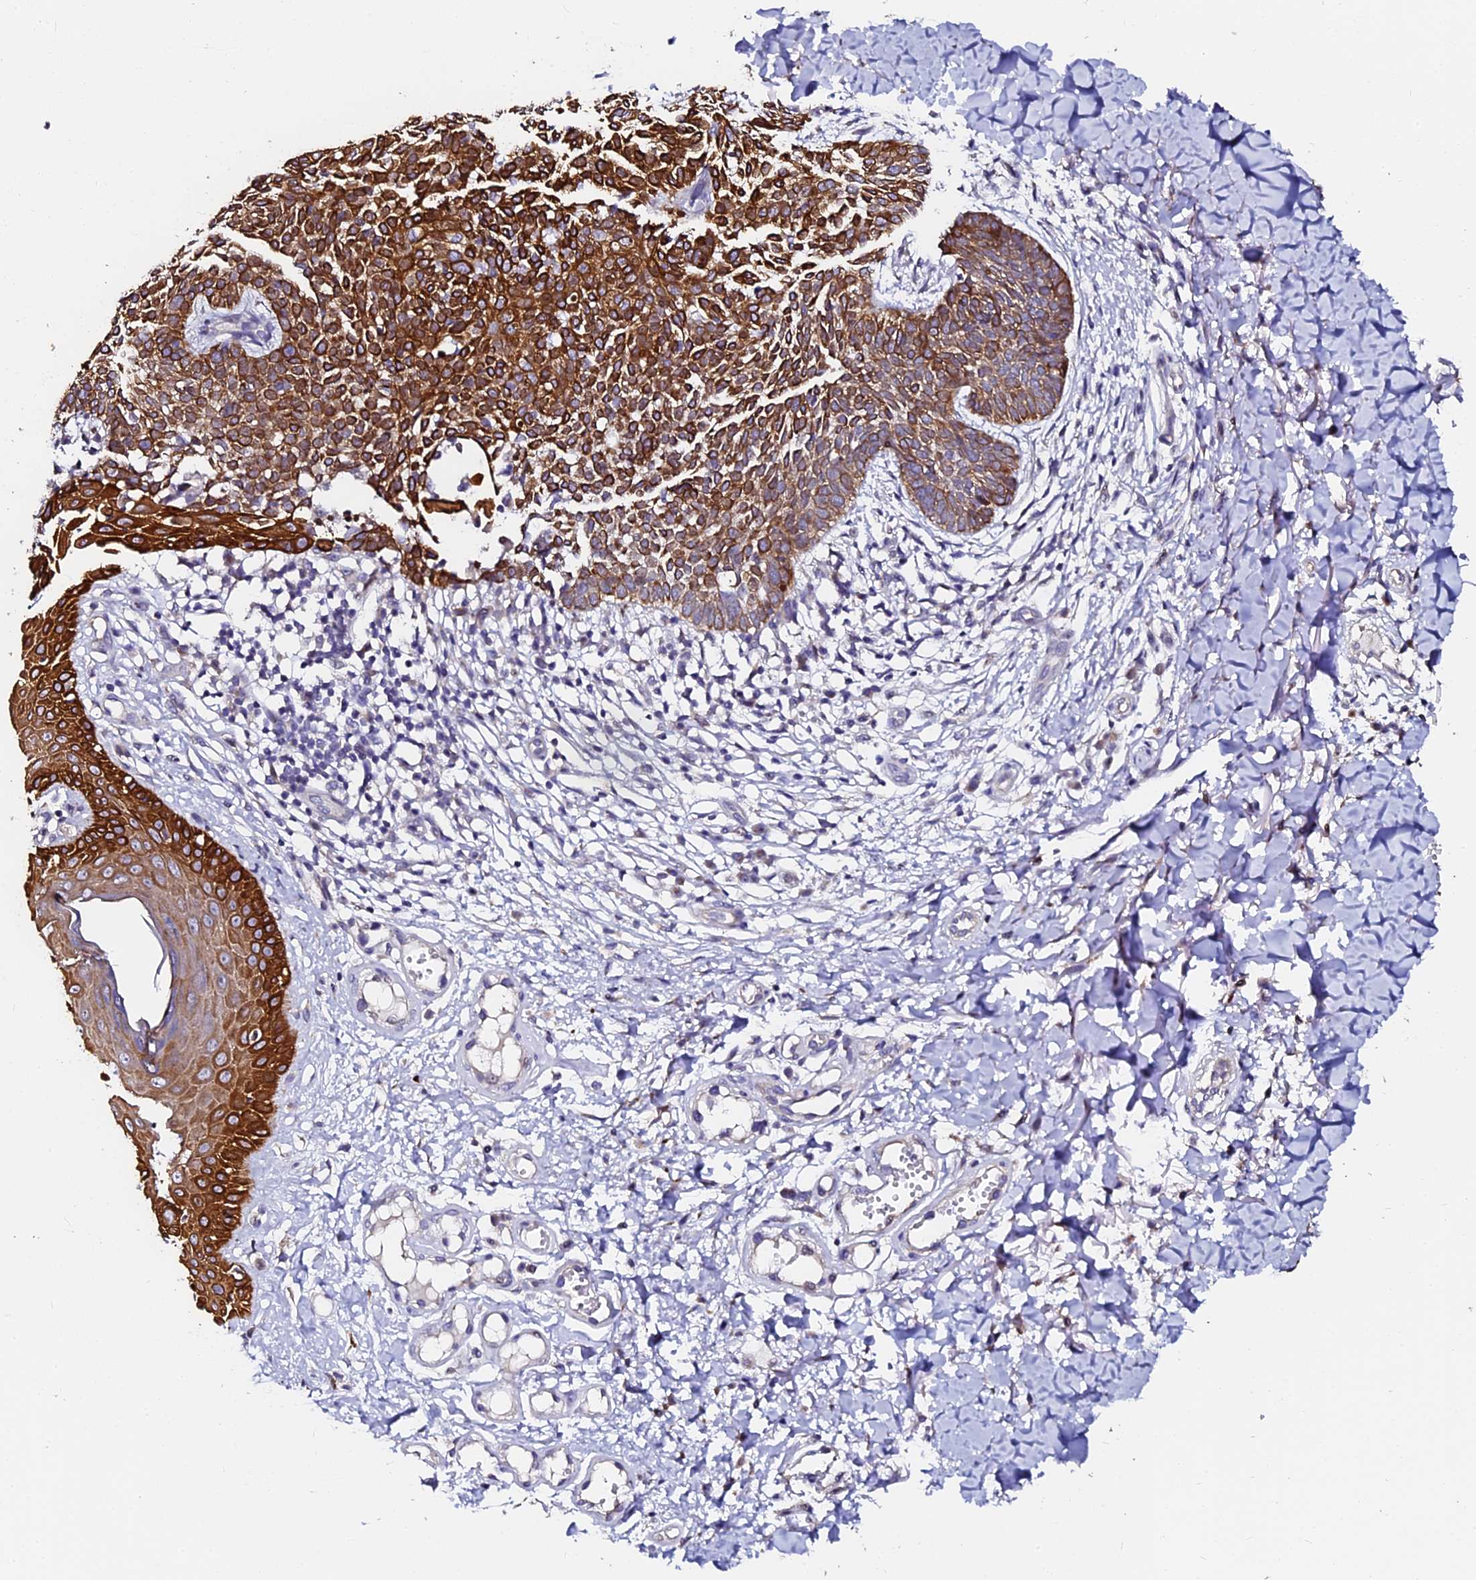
{"staining": {"intensity": "moderate", "quantity": ">75%", "location": "cytoplasmic/membranous"}, "tissue": "skin cancer", "cell_type": "Tumor cells", "image_type": "cancer", "snomed": [{"axis": "morphology", "description": "Basal cell carcinoma"}, {"axis": "topography", "description": "Skin"}], "caption": "A histopathology image showing moderate cytoplasmic/membranous positivity in approximately >75% of tumor cells in skin basal cell carcinoma, as visualized by brown immunohistochemical staining.", "gene": "GPN3", "patient": {"sex": "female", "age": 64}}